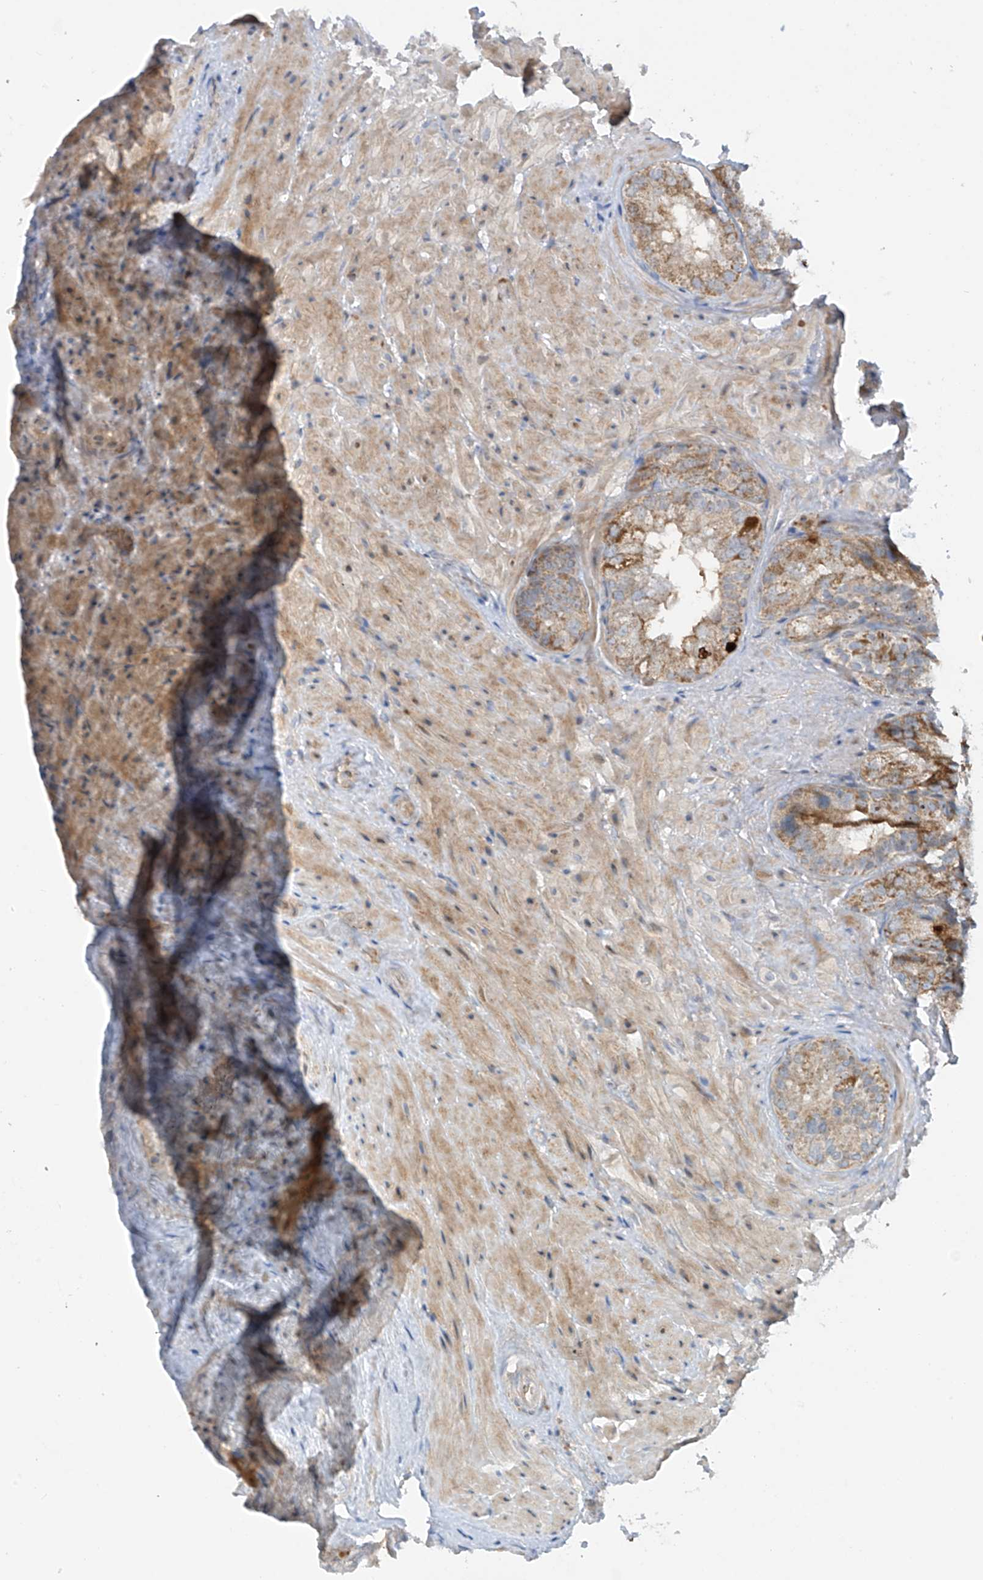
{"staining": {"intensity": "moderate", "quantity": "25%-75%", "location": "cytoplasmic/membranous"}, "tissue": "seminal vesicle", "cell_type": "Glandular cells", "image_type": "normal", "snomed": [{"axis": "morphology", "description": "Normal tissue, NOS"}, {"axis": "topography", "description": "Seminal veicle"}, {"axis": "topography", "description": "Peripheral nerve tissue"}], "caption": "Immunohistochemistry of normal human seminal vesicle displays medium levels of moderate cytoplasmic/membranous staining in about 25%-75% of glandular cells.", "gene": "METTL18", "patient": {"sex": "male", "age": 63}}